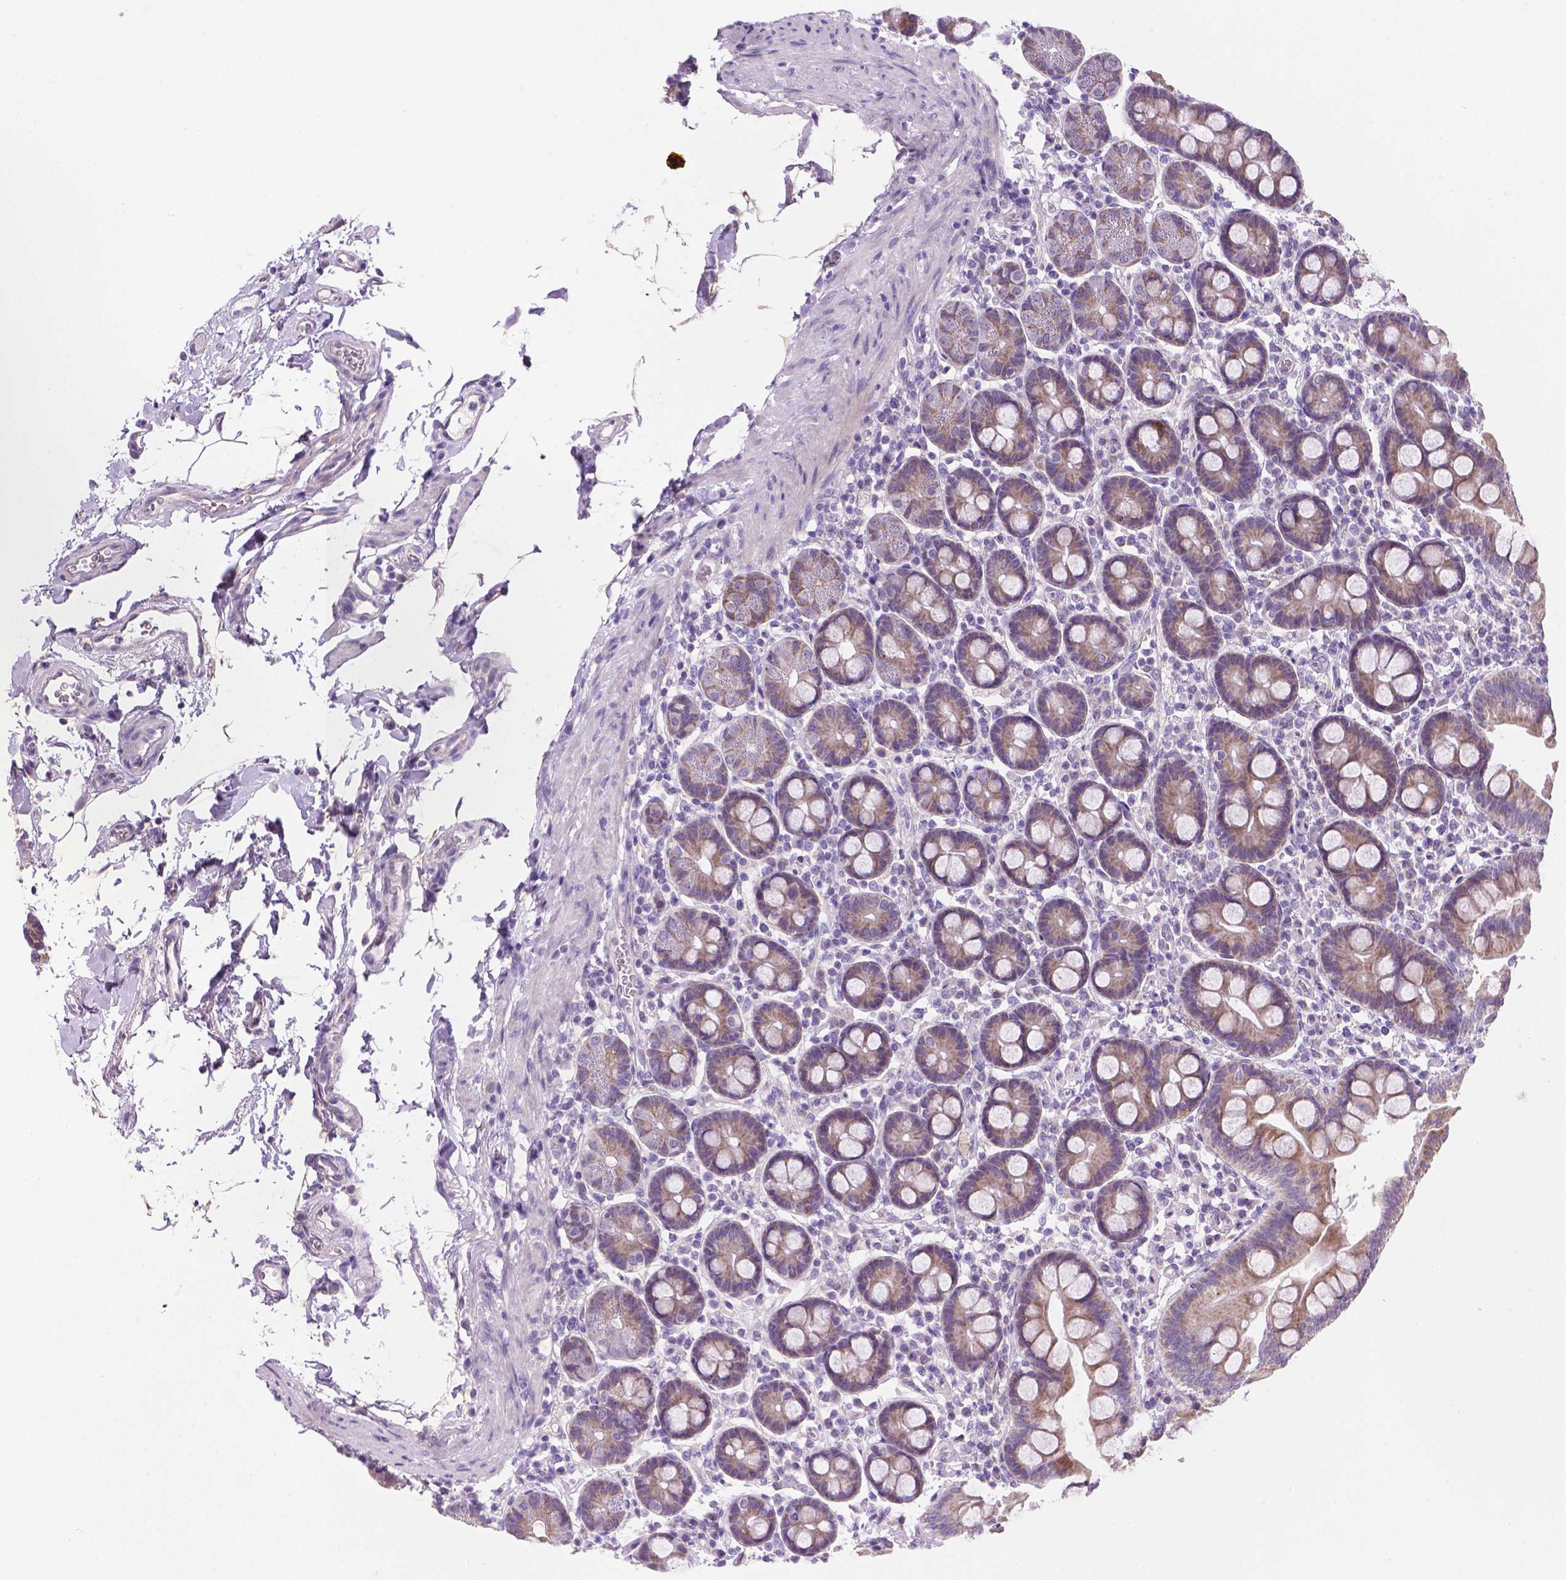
{"staining": {"intensity": "moderate", "quantity": "25%-75%", "location": "cytoplasmic/membranous"}, "tissue": "duodenum", "cell_type": "Glandular cells", "image_type": "normal", "snomed": [{"axis": "morphology", "description": "Normal tissue, NOS"}, {"axis": "topography", "description": "Pancreas"}, {"axis": "topography", "description": "Duodenum"}], "caption": "Protein staining by IHC displays moderate cytoplasmic/membranous staining in about 25%-75% of glandular cells in unremarkable duodenum. Nuclei are stained in blue.", "gene": "CSPG5", "patient": {"sex": "male", "age": 59}}